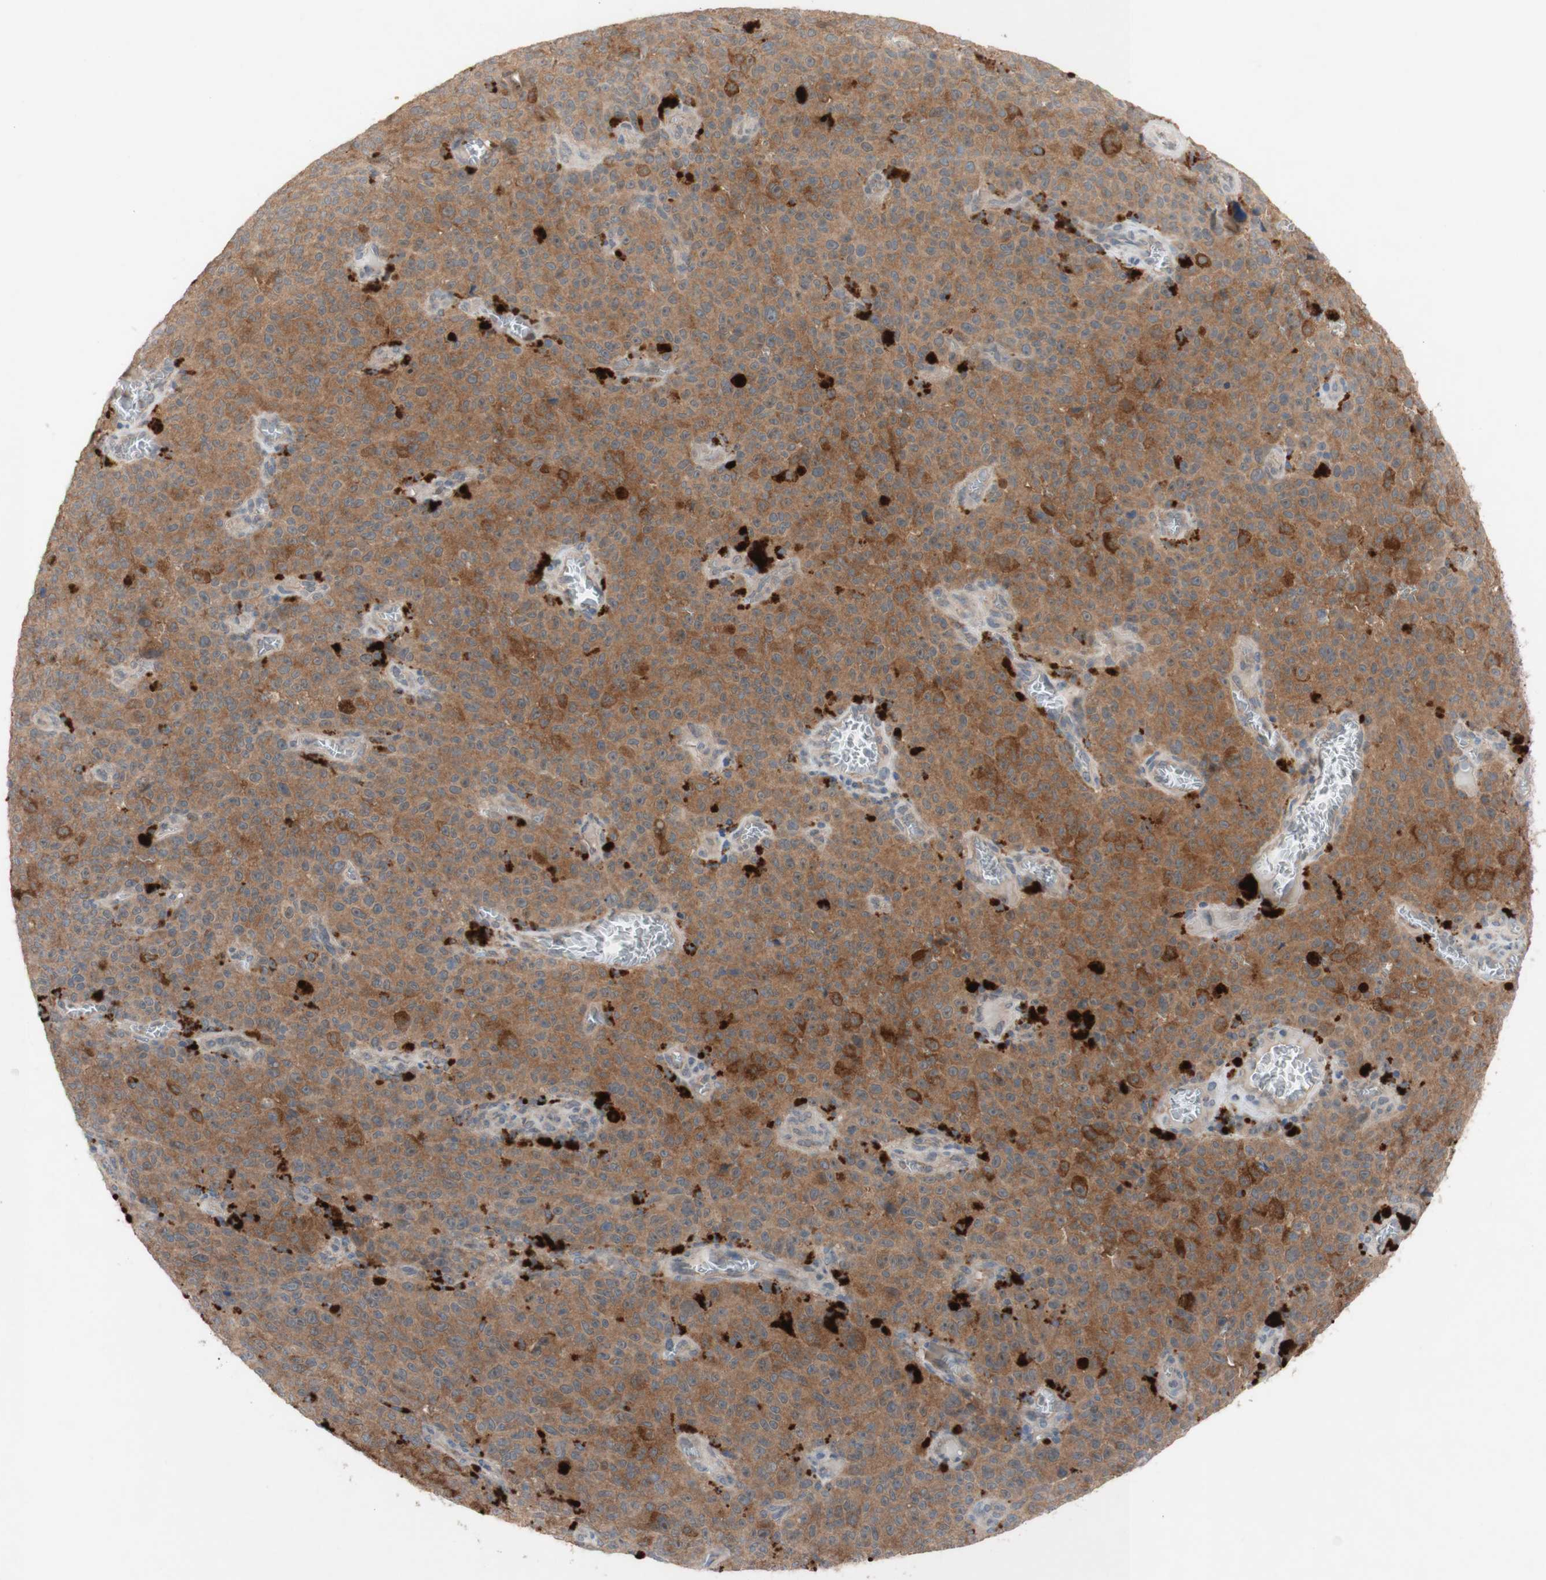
{"staining": {"intensity": "moderate", "quantity": ">75%", "location": "cytoplasmic/membranous"}, "tissue": "melanoma", "cell_type": "Tumor cells", "image_type": "cancer", "snomed": [{"axis": "morphology", "description": "Malignant melanoma, NOS"}, {"axis": "topography", "description": "Skin"}], "caption": "Human malignant melanoma stained for a protein (brown) reveals moderate cytoplasmic/membranous positive expression in approximately >75% of tumor cells.", "gene": "PEX2", "patient": {"sex": "female", "age": 82}}